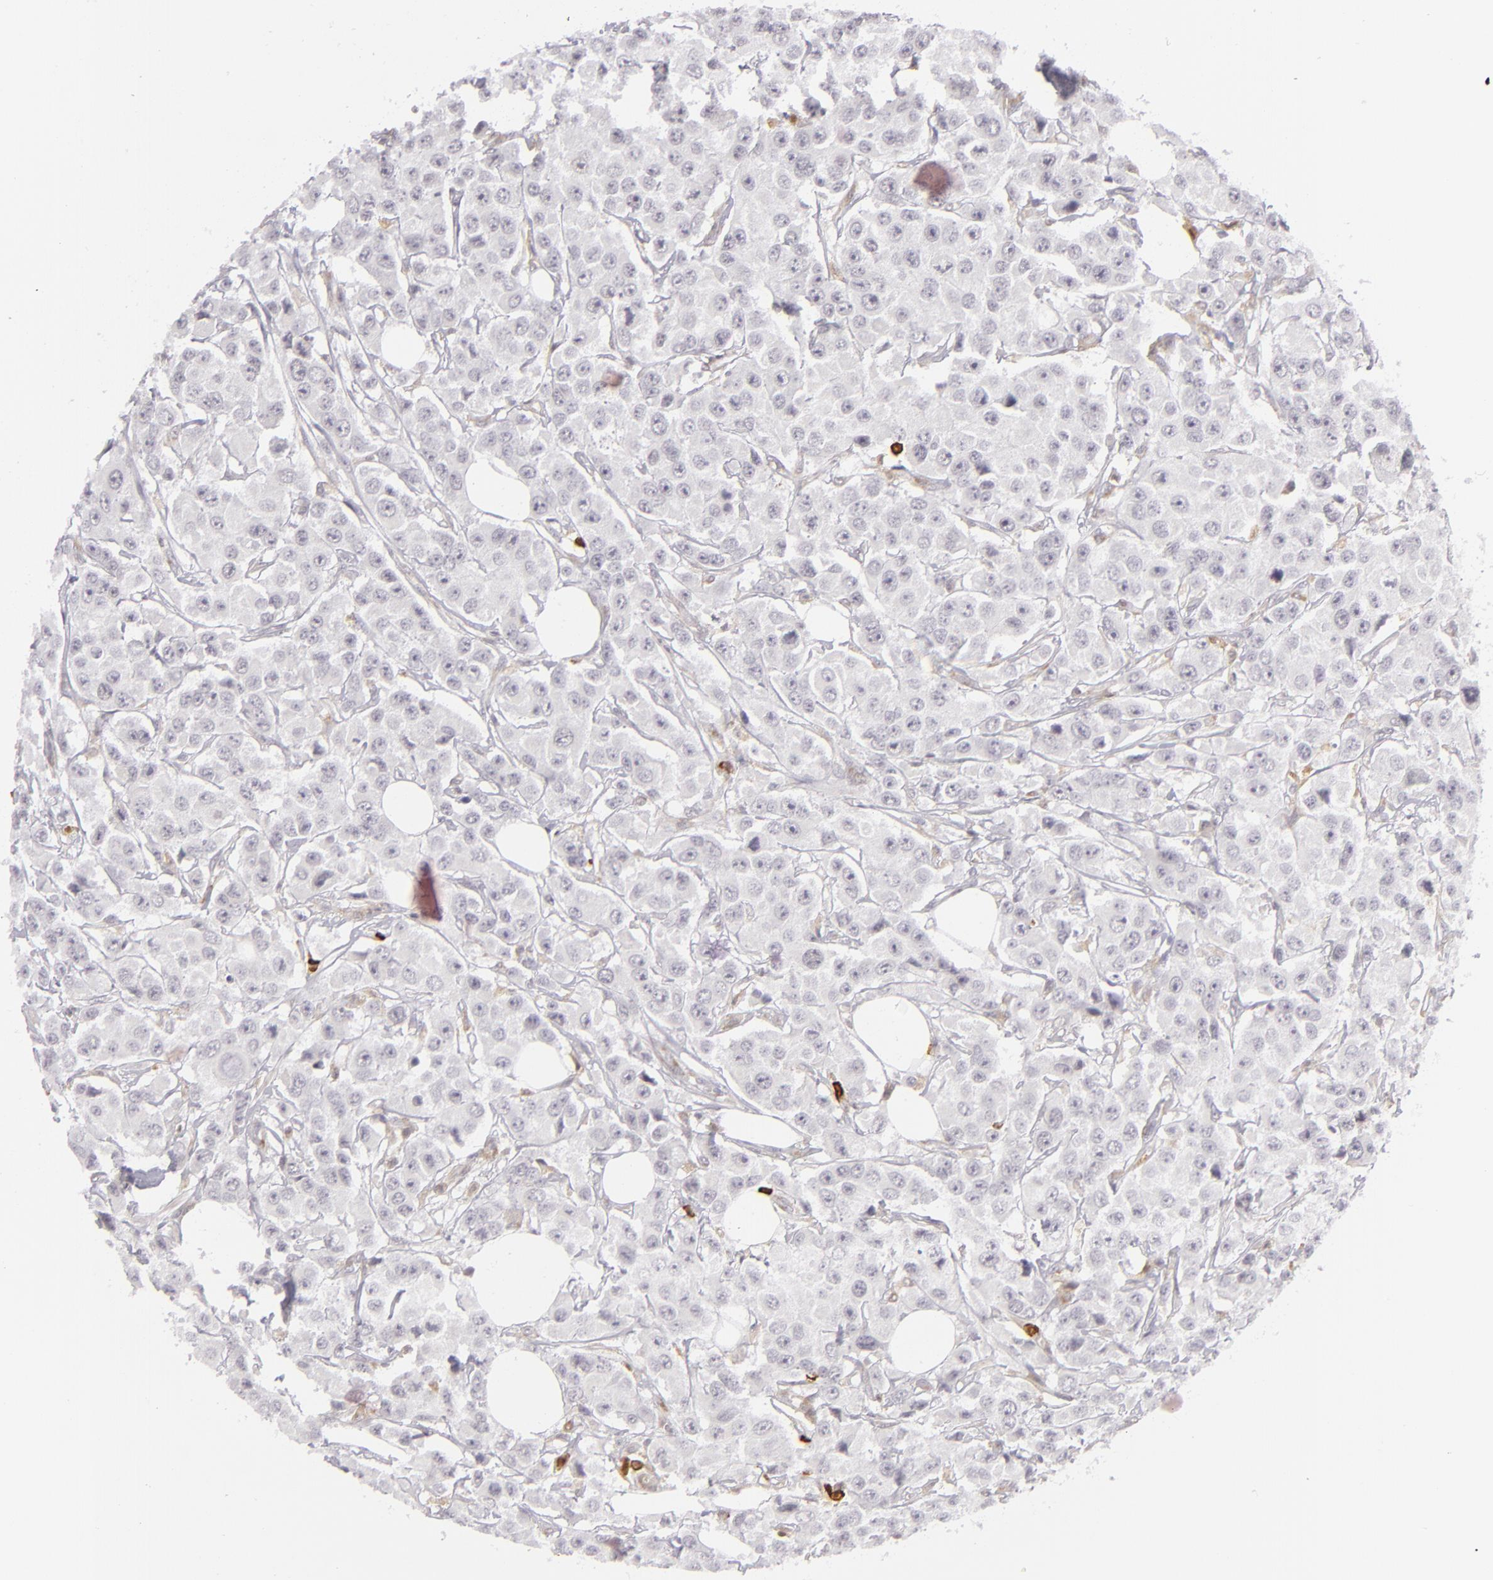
{"staining": {"intensity": "negative", "quantity": "none", "location": "none"}, "tissue": "breast cancer", "cell_type": "Tumor cells", "image_type": "cancer", "snomed": [{"axis": "morphology", "description": "Duct carcinoma"}, {"axis": "topography", "description": "Breast"}], "caption": "The immunohistochemistry (IHC) photomicrograph has no significant positivity in tumor cells of breast intraductal carcinoma tissue.", "gene": "APOBEC3G", "patient": {"sex": "female", "age": 58}}